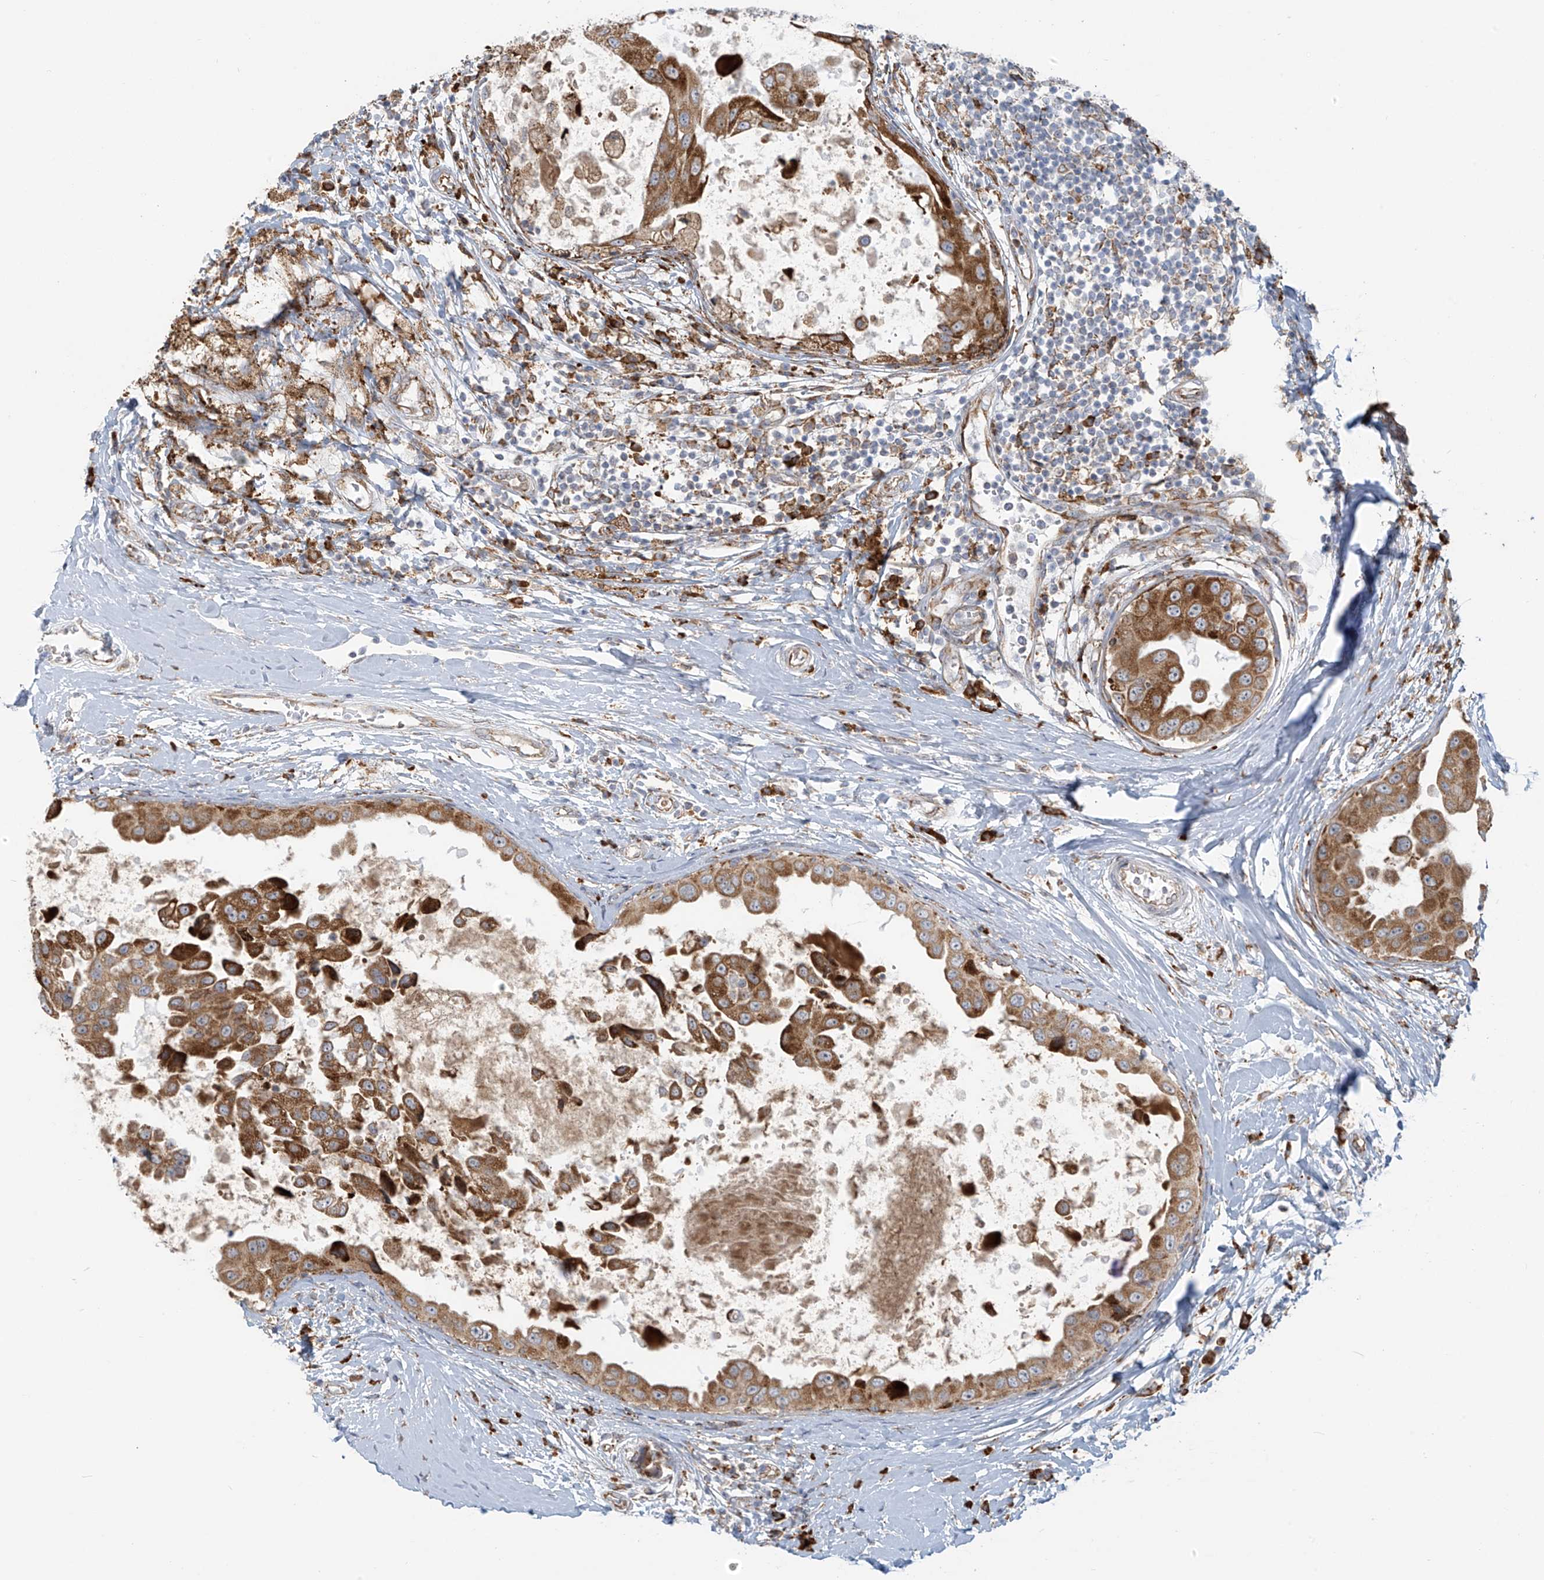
{"staining": {"intensity": "moderate", "quantity": ">75%", "location": "cytoplasmic/membranous"}, "tissue": "breast cancer", "cell_type": "Tumor cells", "image_type": "cancer", "snomed": [{"axis": "morphology", "description": "Duct carcinoma"}, {"axis": "topography", "description": "Breast"}], "caption": "An image of breast cancer stained for a protein exhibits moderate cytoplasmic/membranous brown staining in tumor cells.", "gene": "KATNIP", "patient": {"sex": "female", "age": 27}}